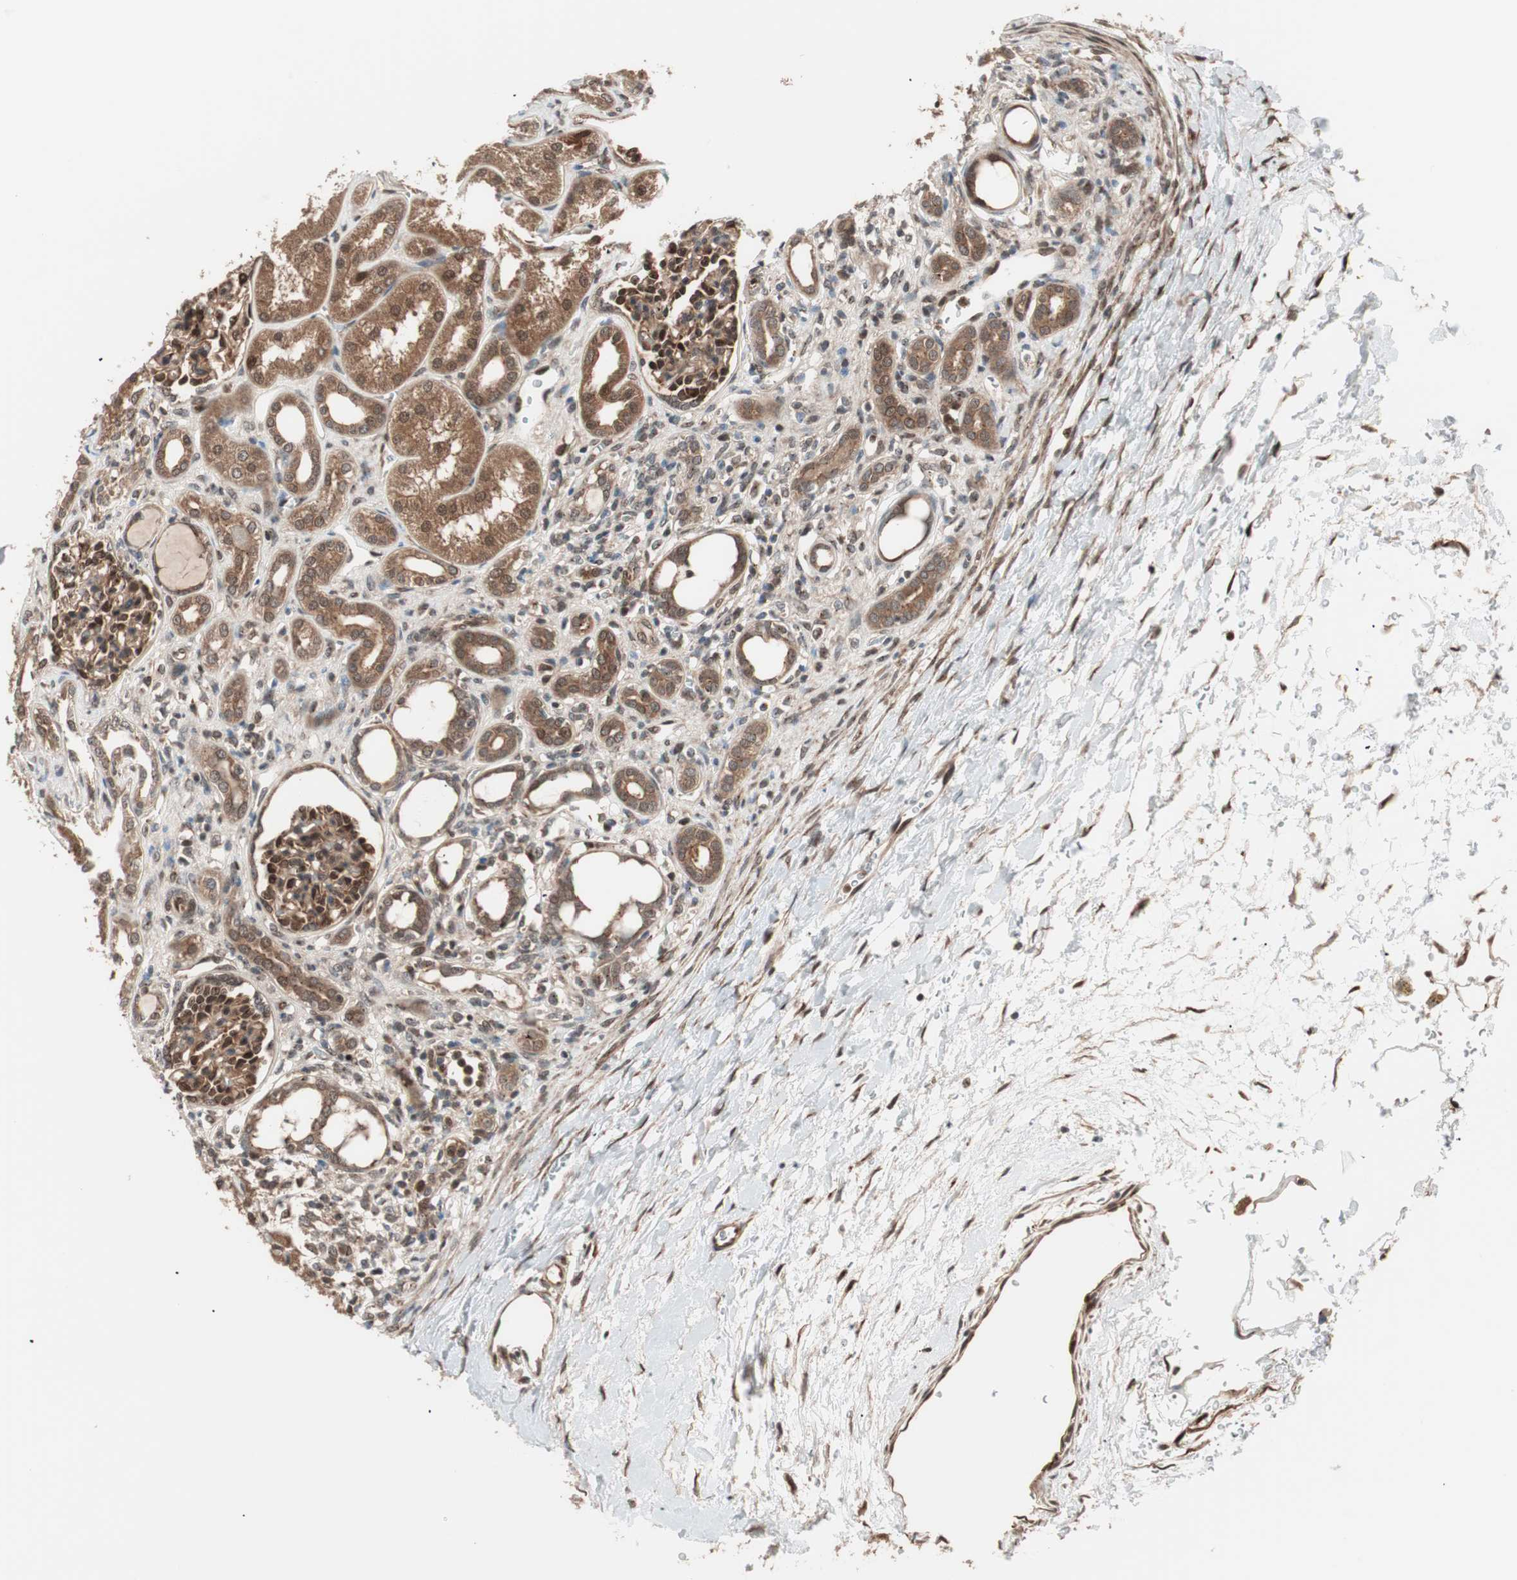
{"staining": {"intensity": "strong", "quantity": ">75%", "location": "cytoplasmic/membranous,nuclear"}, "tissue": "kidney", "cell_type": "Cells in glomeruli", "image_type": "normal", "snomed": [{"axis": "morphology", "description": "Normal tissue, NOS"}, {"axis": "topography", "description": "Kidney"}], "caption": "Protein staining of unremarkable kidney reveals strong cytoplasmic/membranous,nuclear staining in about >75% of cells in glomeruli.", "gene": "PRKG2", "patient": {"sex": "male", "age": 7}}